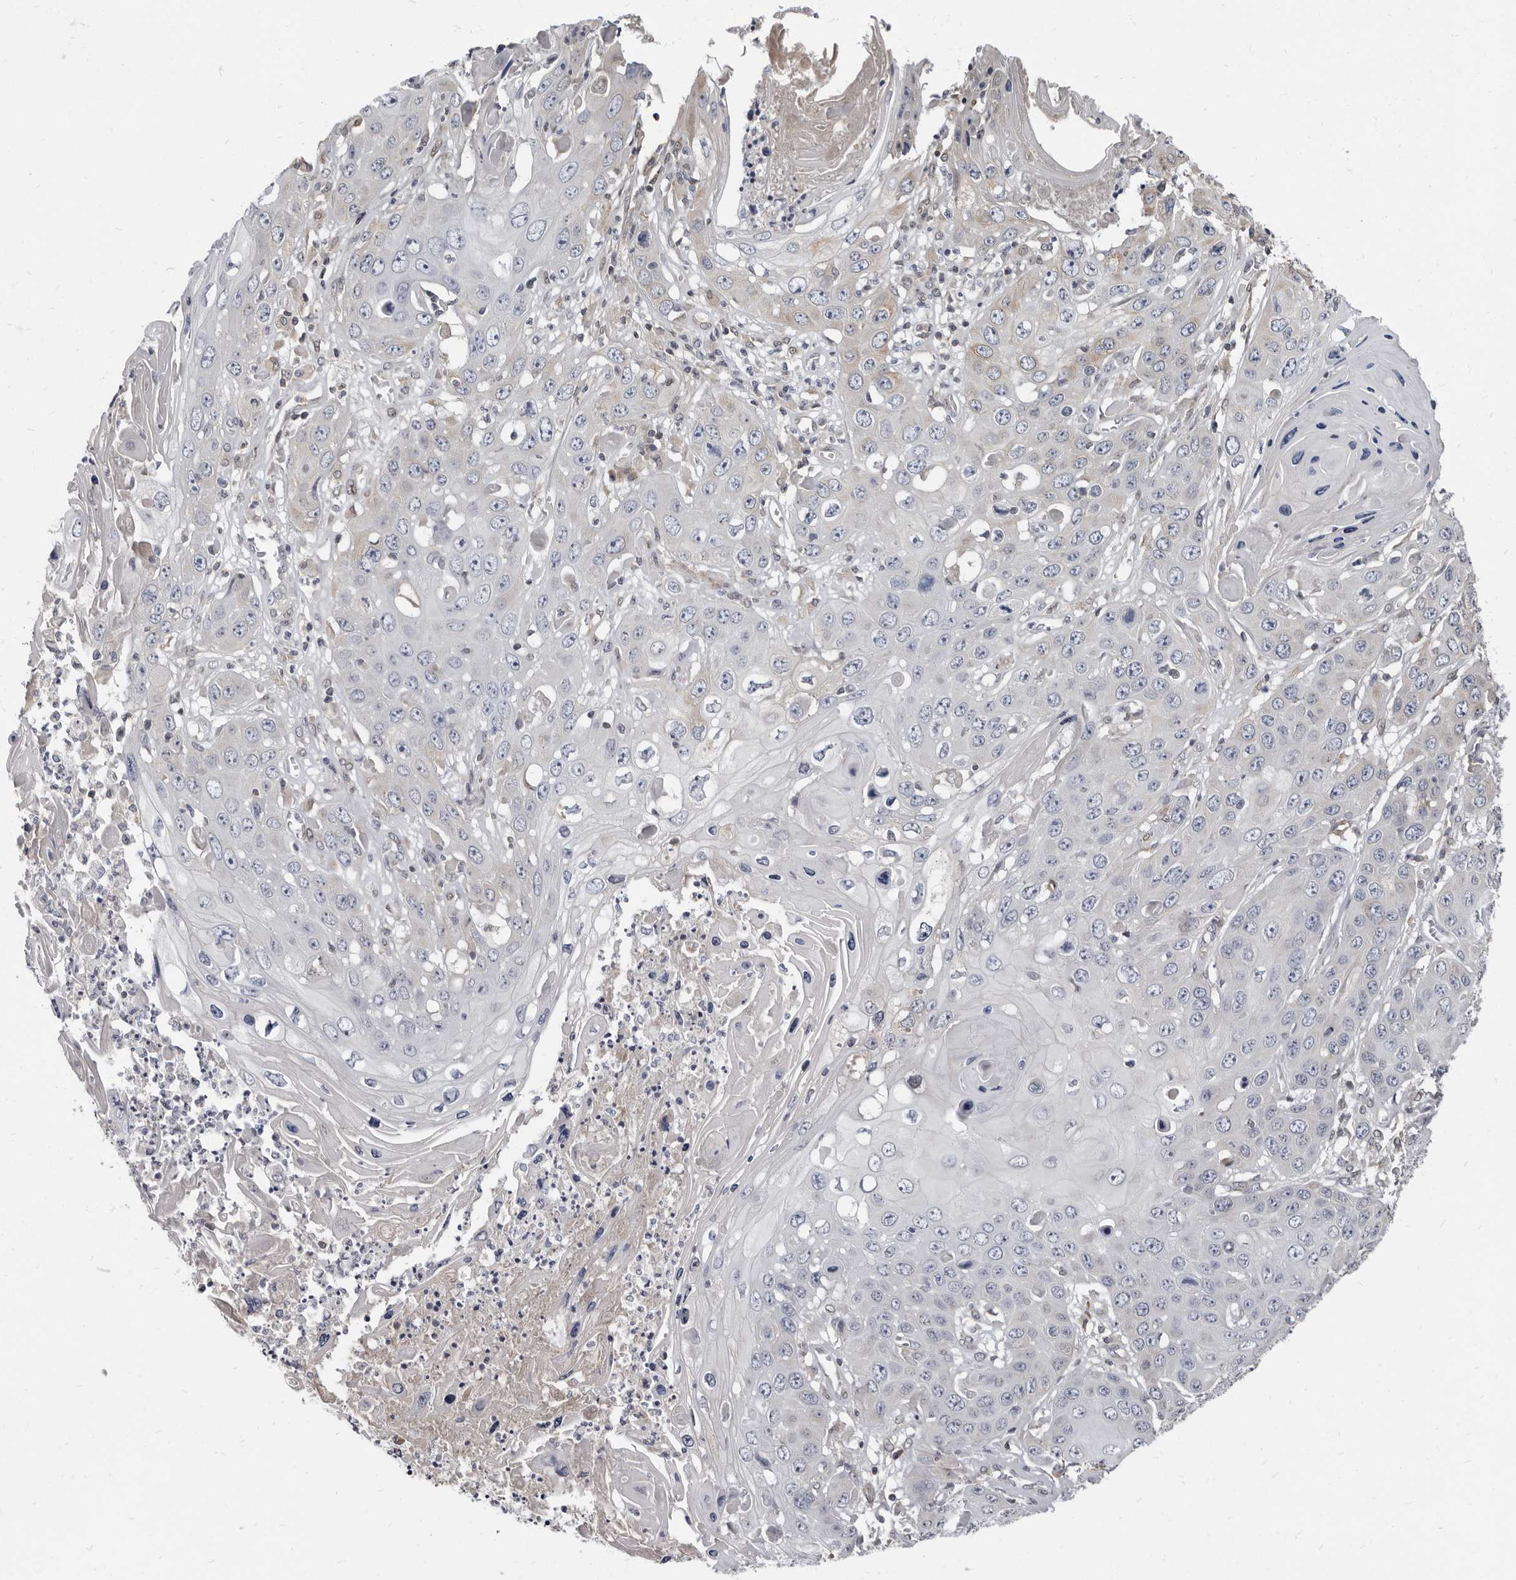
{"staining": {"intensity": "weak", "quantity": "<25%", "location": "cytoplasmic/membranous"}, "tissue": "skin cancer", "cell_type": "Tumor cells", "image_type": "cancer", "snomed": [{"axis": "morphology", "description": "Squamous cell carcinoma, NOS"}, {"axis": "topography", "description": "Skin"}], "caption": "Histopathology image shows no protein expression in tumor cells of squamous cell carcinoma (skin) tissue.", "gene": "MRGPRF", "patient": {"sex": "male", "age": 55}}